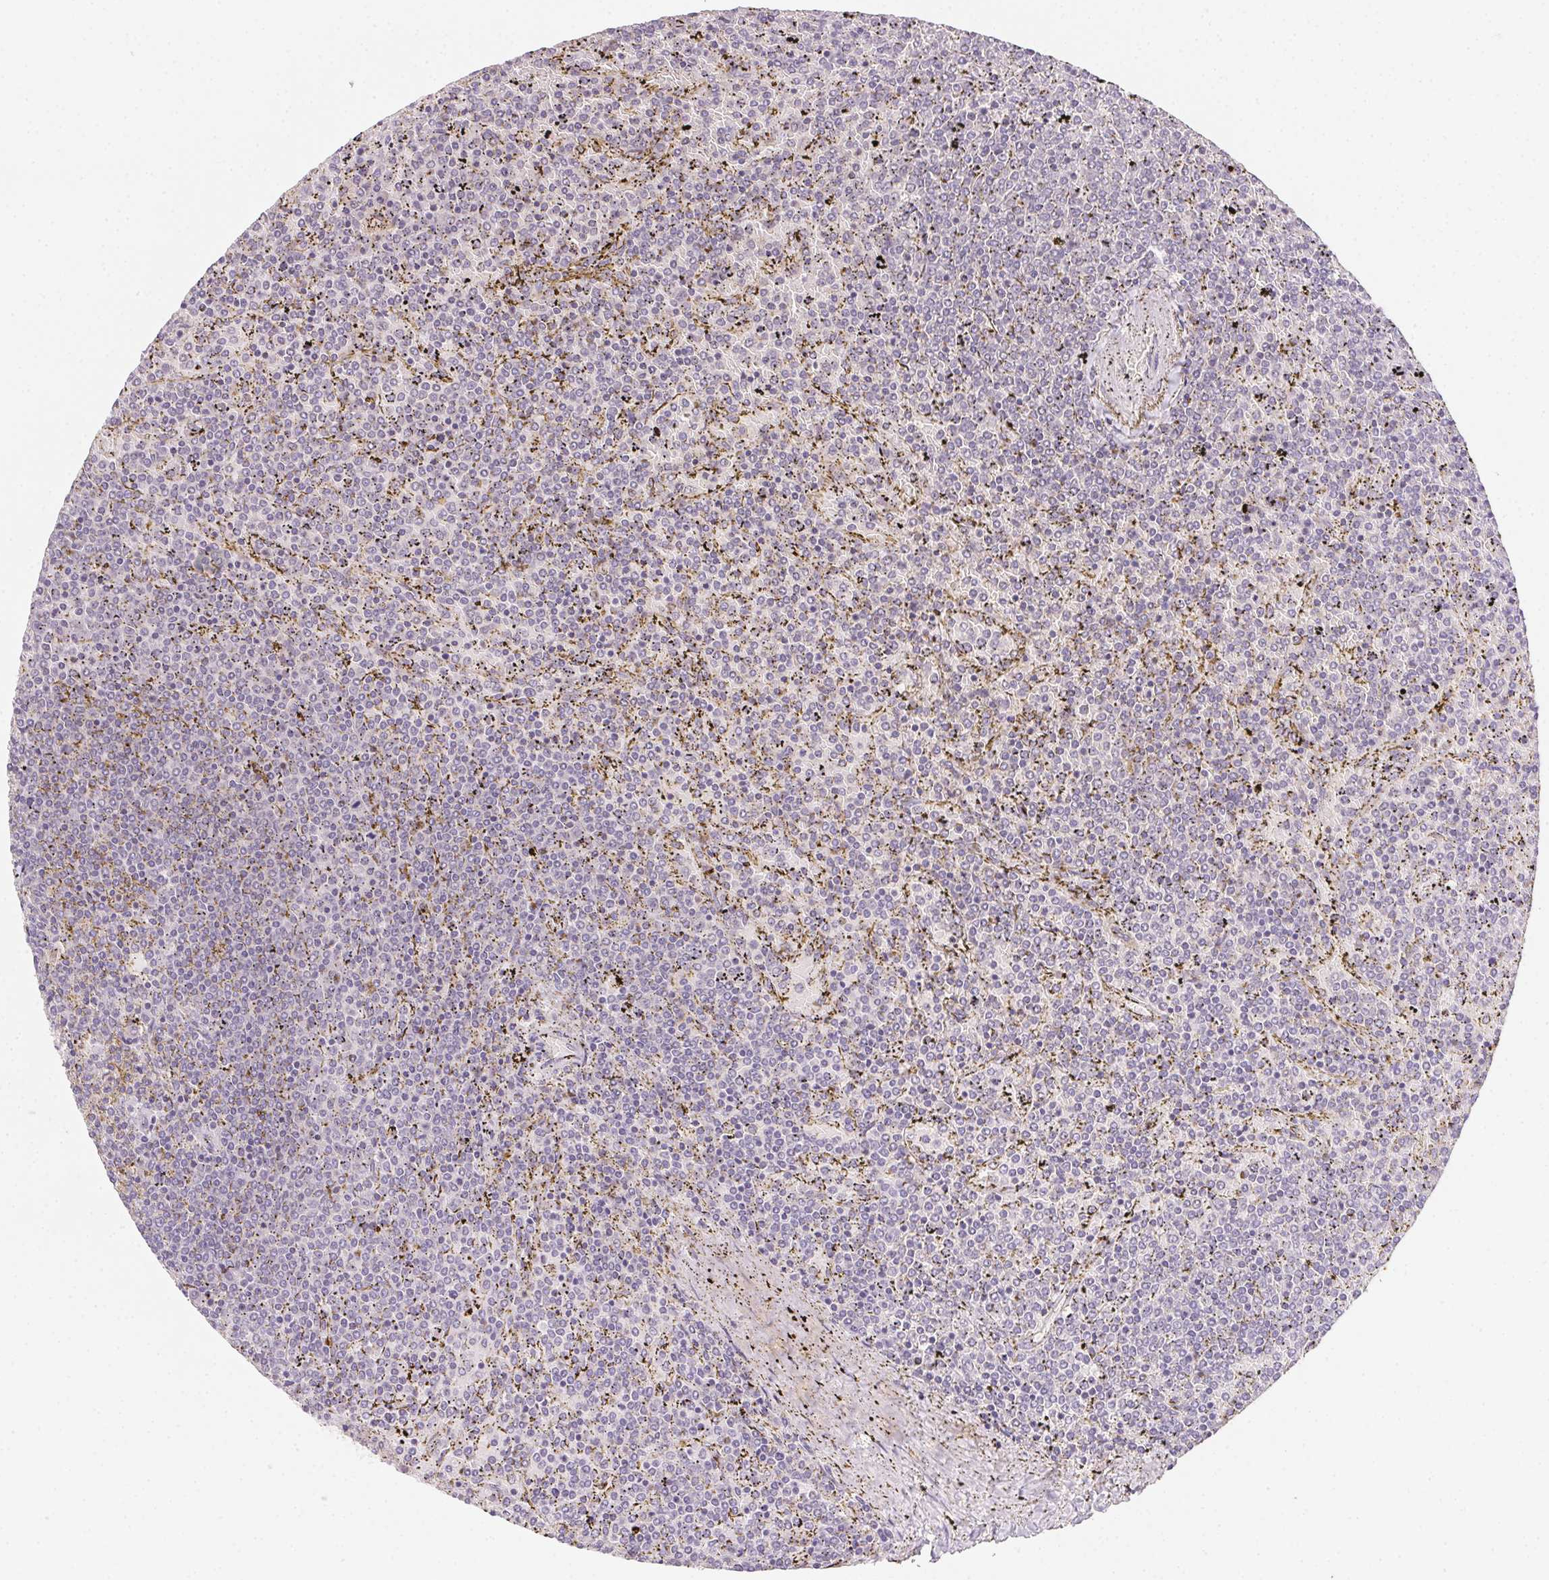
{"staining": {"intensity": "negative", "quantity": "none", "location": "none"}, "tissue": "lymphoma", "cell_type": "Tumor cells", "image_type": "cancer", "snomed": [{"axis": "morphology", "description": "Malignant lymphoma, non-Hodgkin's type, Low grade"}, {"axis": "topography", "description": "Spleen"}], "caption": "Immunohistochemistry photomicrograph of neoplastic tissue: lymphoma stained with DAB shows no significant protein positivity in tumor cells. (DAB (3,3'-diaminobenzidine) IHC with hematoxylin counter stain).", "gene": "SLC6A18", "patient": {"sex": "female", "age": 77}}